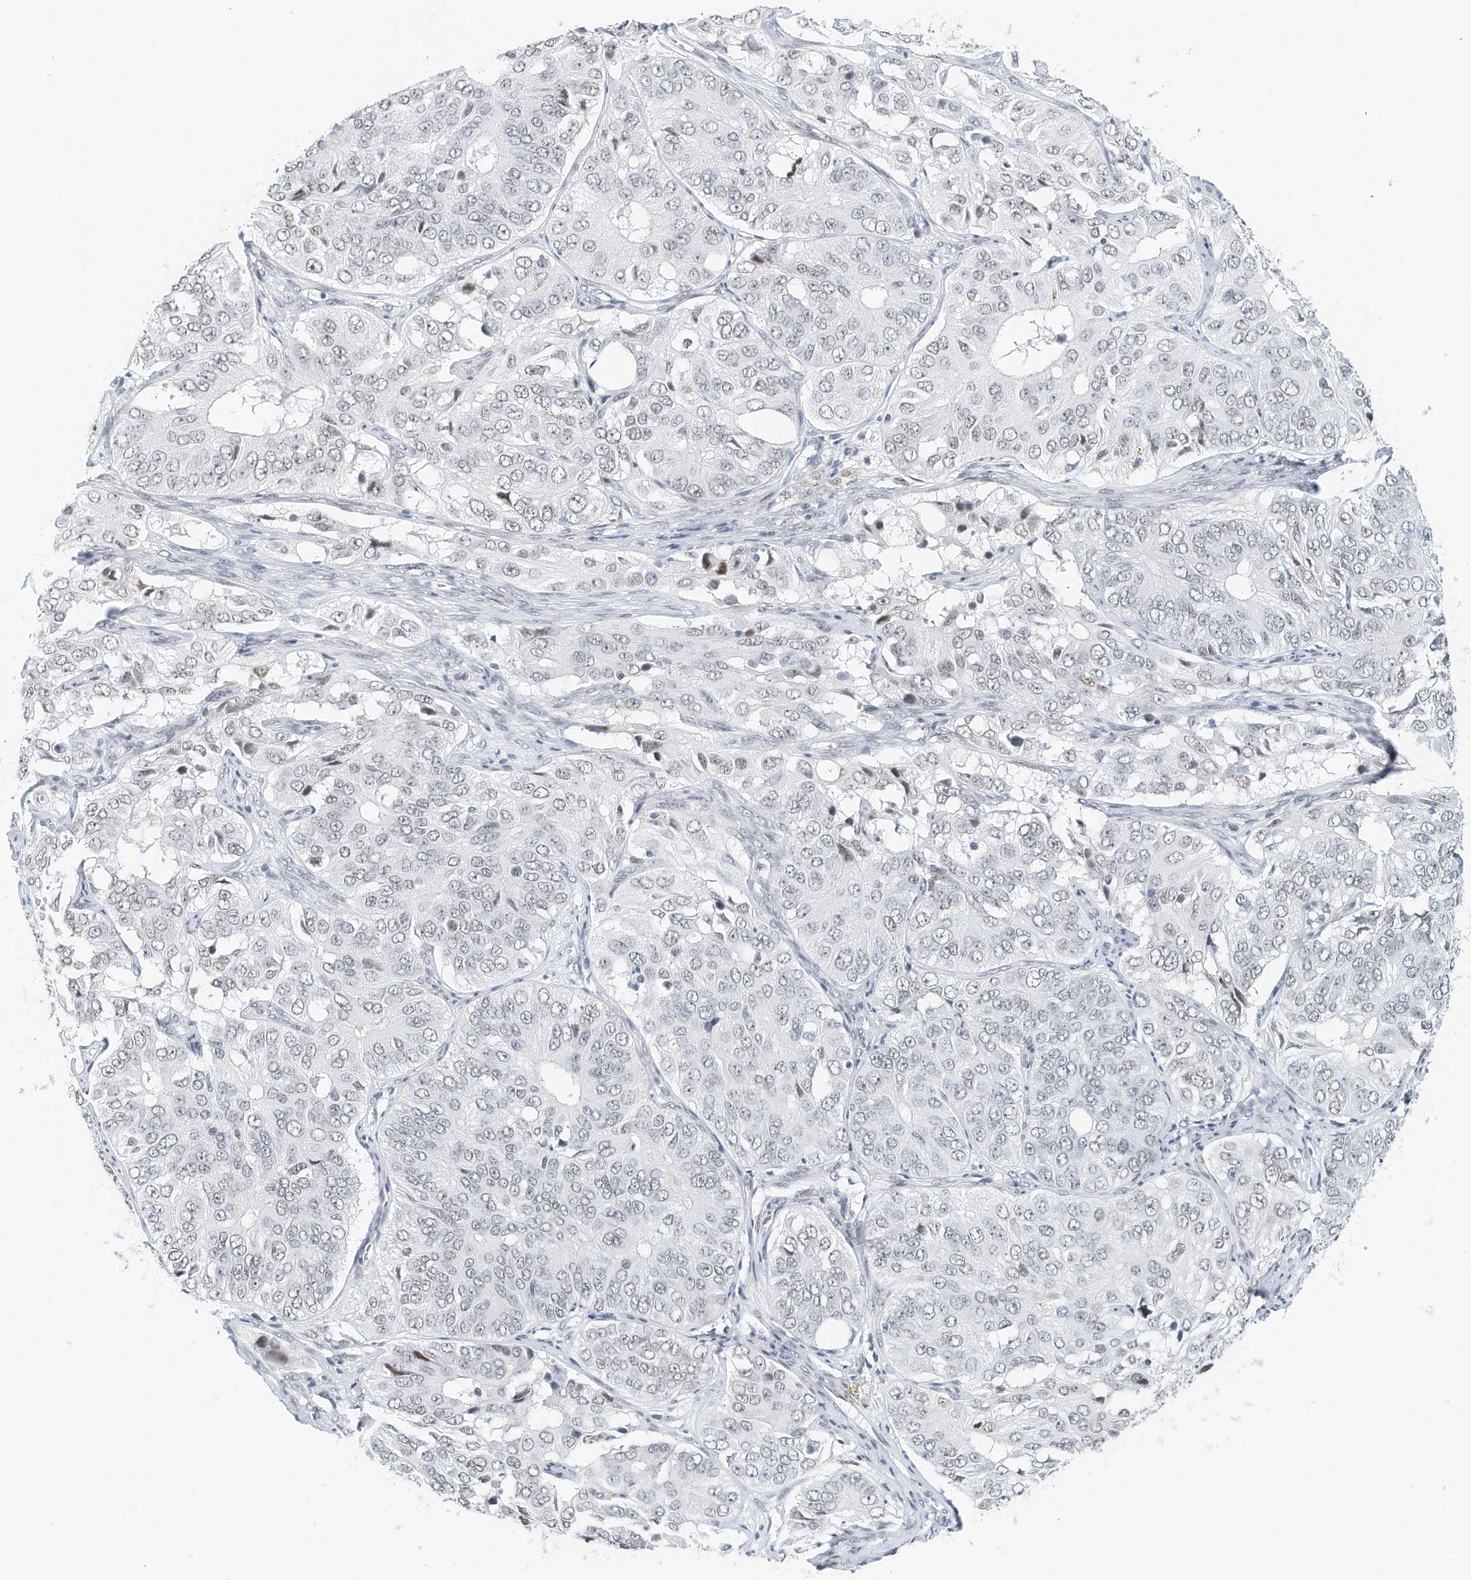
{"staining": {"intensity": "negative", "quantity": "none", "location": "none"}, "tissue": "ovarian cancer", "cell_type": "Tumor cells", "image_type": "cancer", "snomed": [{"axis": "morphology", "description": "Carcinoma, endometroid"}, {"axis": "topography", "description": "Ovary"}], "caption": "Micrograph shows no protein positivity in tumor cells of endometroid carcinoma (ovarian) tissue.", "gene": "ARHGAP28", "patient": {"sex": "female", "age": 51}}